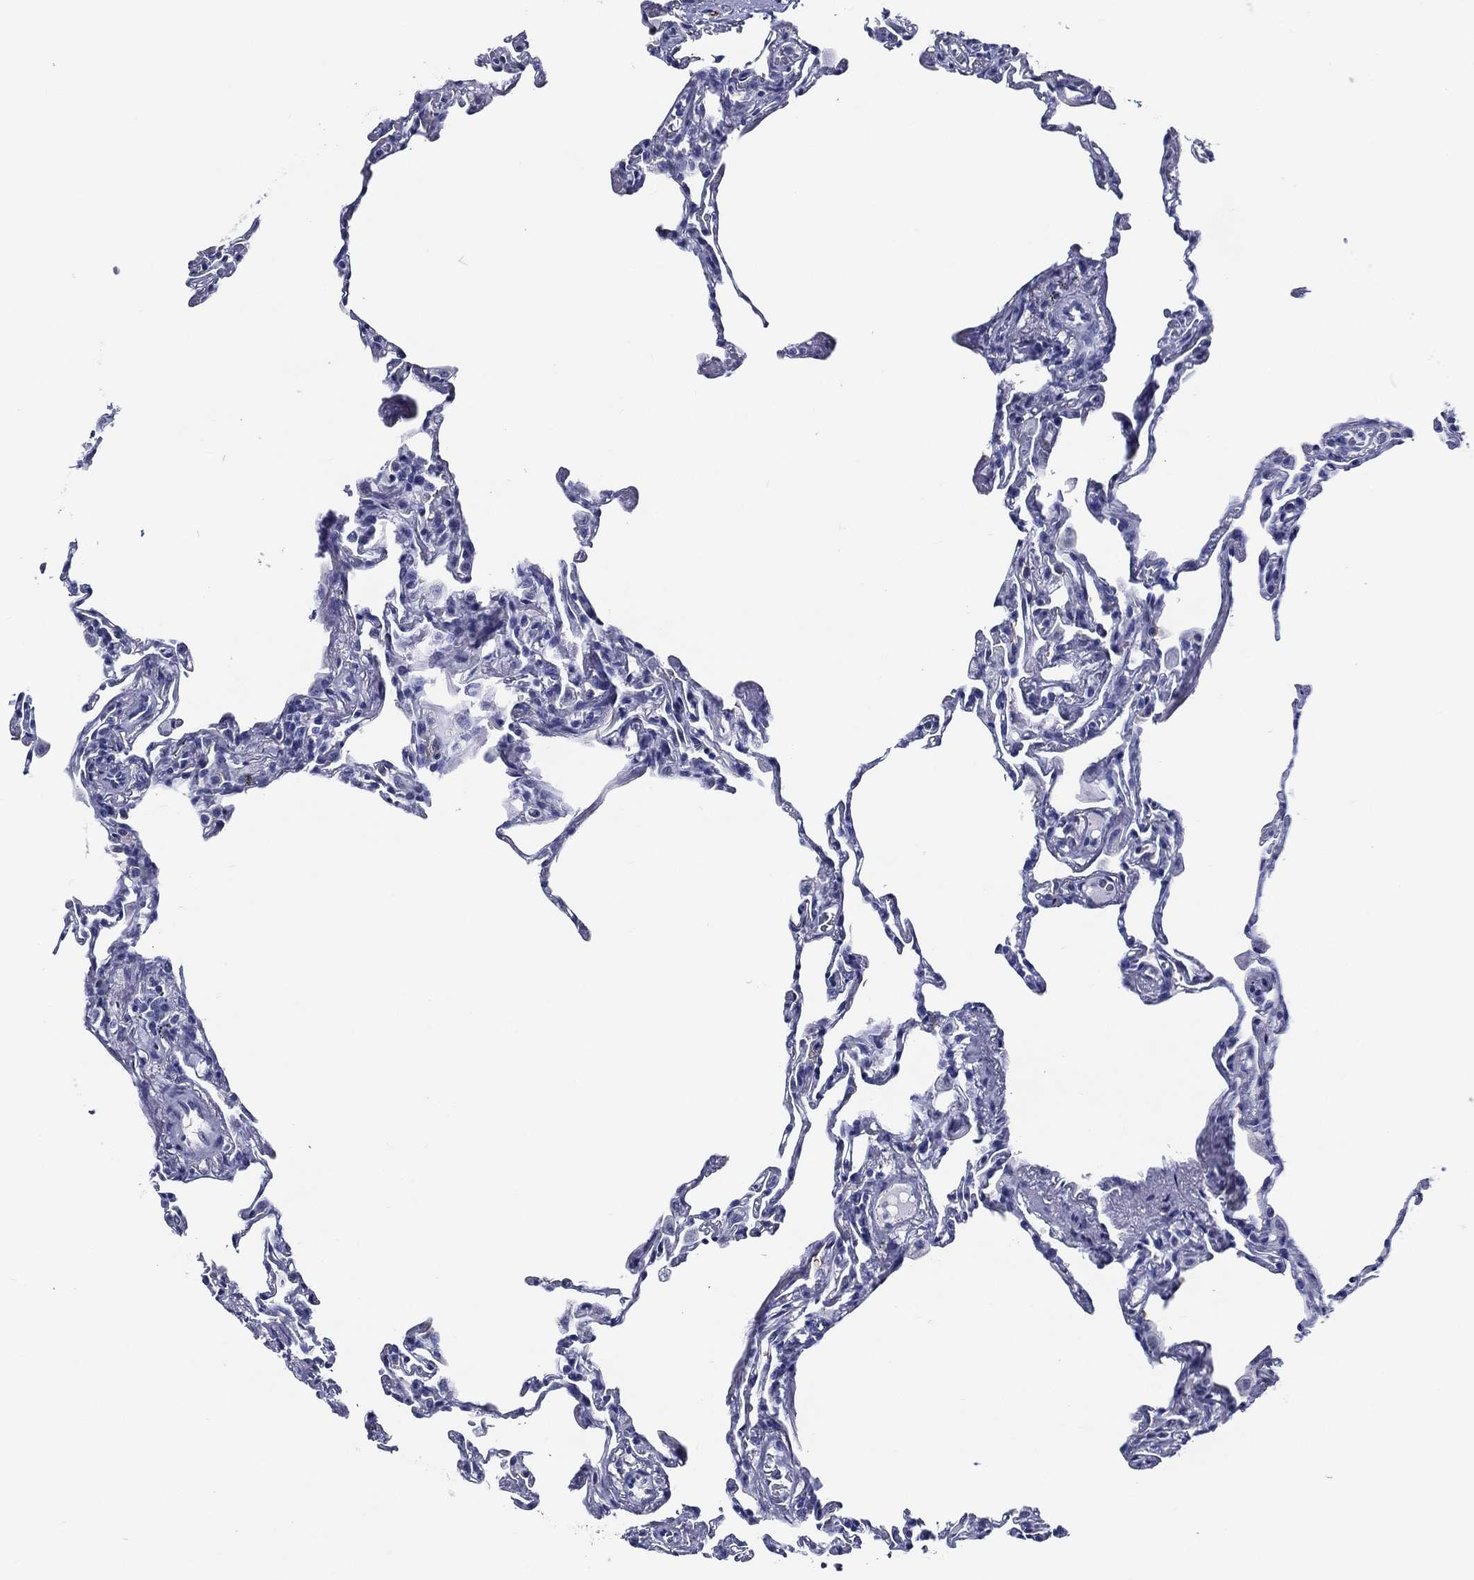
{"staining": {"intensity": "negative", "quantity": "none", "location": "none"}, "tissue": "lung", "cell_type": "Alveolar cells", "image_type": "normal", "snomed": [{"axis": "morphology", "description": "Normal tissue, NOS"}, {"axis": "topography", "description": "Lung"}], "caption": "This is an immunohistochemistry (IHC) micrograph of normal human lung. There is no positivity in alveolar cells.", "gene": "ACE2", "patient": {"sex": "female", "age": 57}}